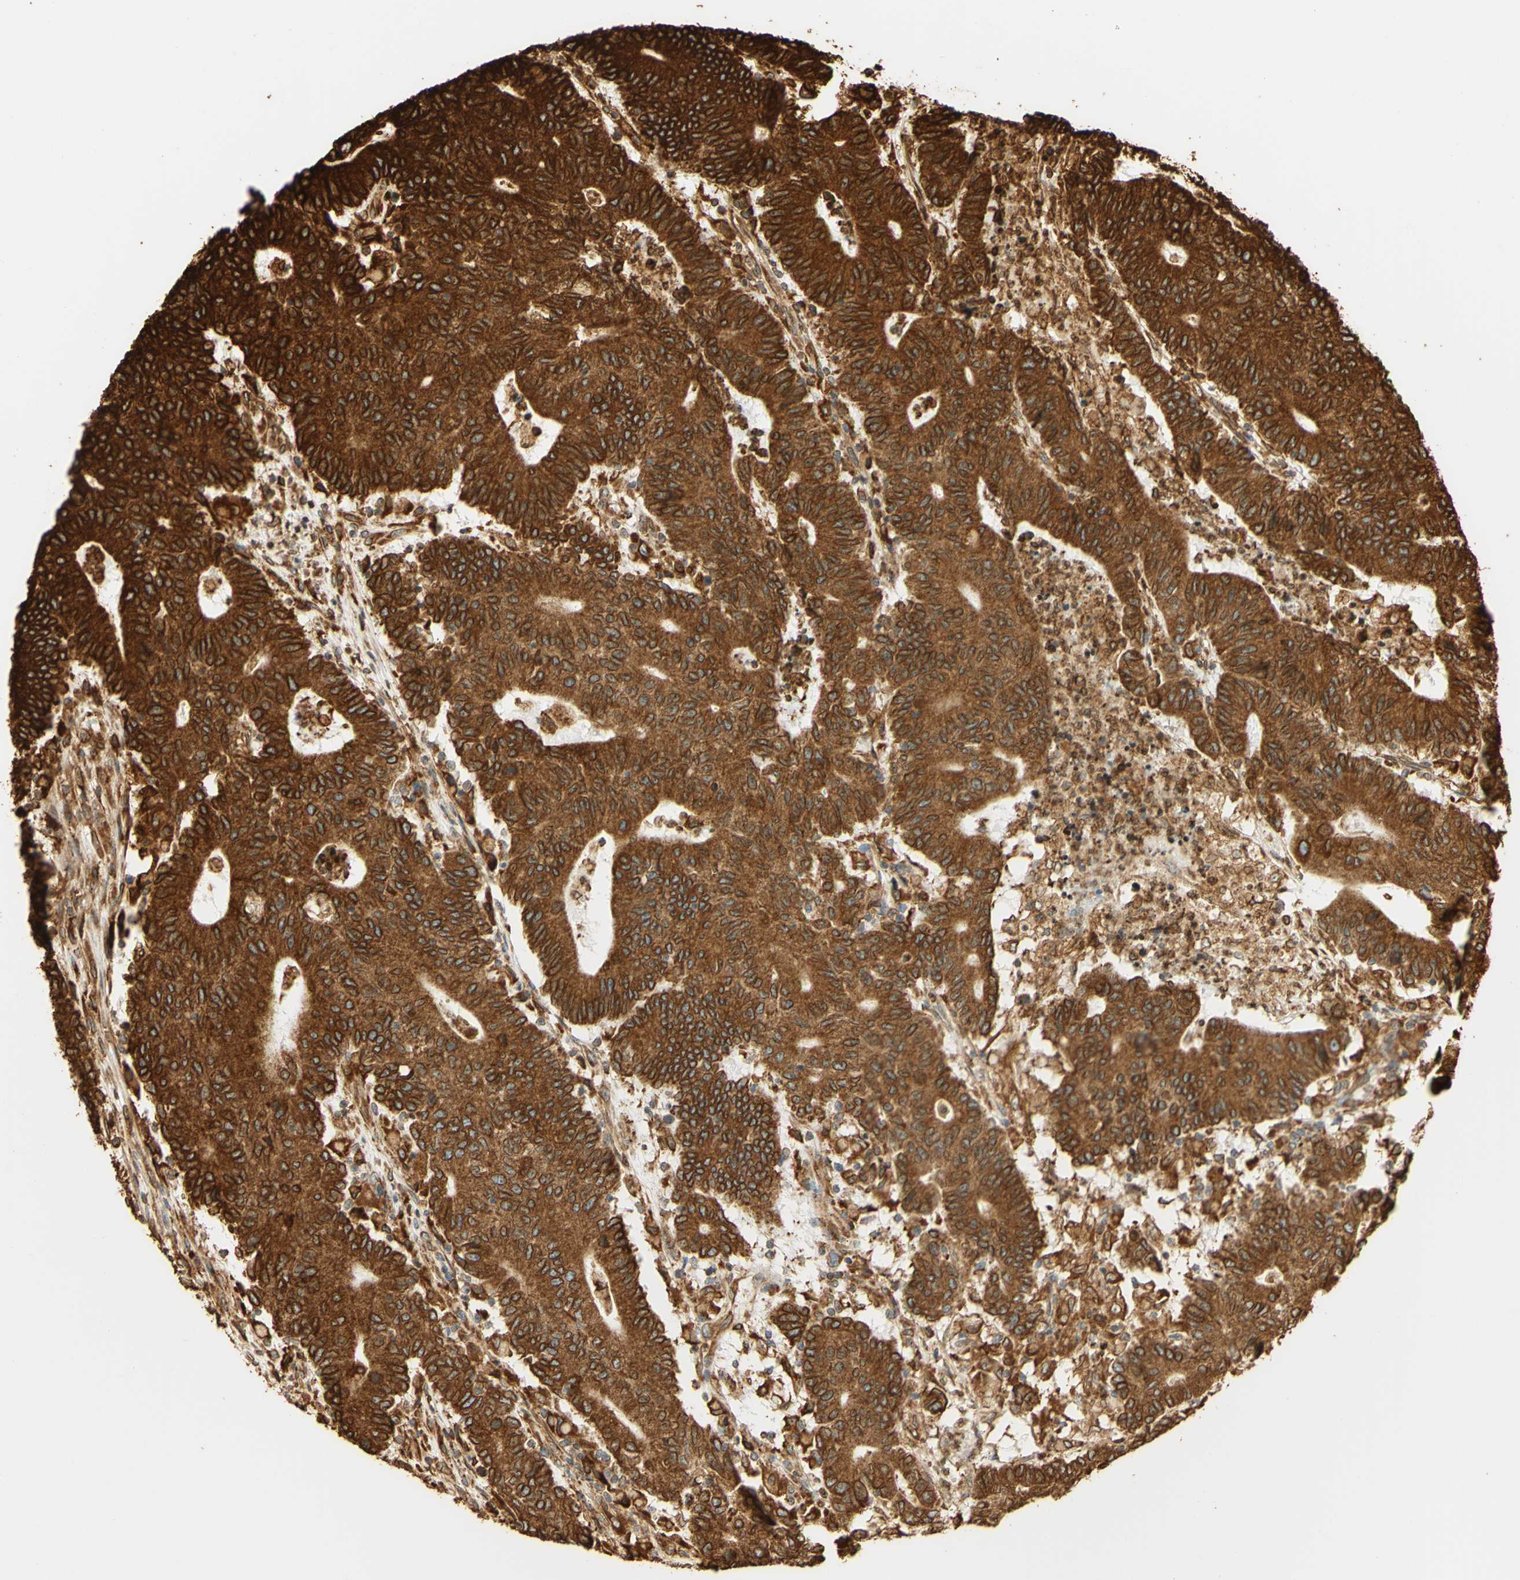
{"staining": {"intensity": "strong", "quantity": ">75%", "location": "cytoplasmic/membranous"}, "tissue": "colorectal cancer", "cell_type": "Tumor cells", "image_type": "cancer", "snomed": [{"axis": "morphology", "description": "Normal tissue, NOS"}, {"axis": "morphology", "description": "Adenocarcinoma, NOS"}, {"axis": "topography", "description": "Colon"}], "caption": "IHC (DAB (3,3'-diaminobenzidine)) staining of colorectal adenocarcinoma shows strong cytoplasmic/membranous protein staining in approximately >75% of tumor cells.", "gene": "CANX", "patient": {"sex": "female", "age": 75}}